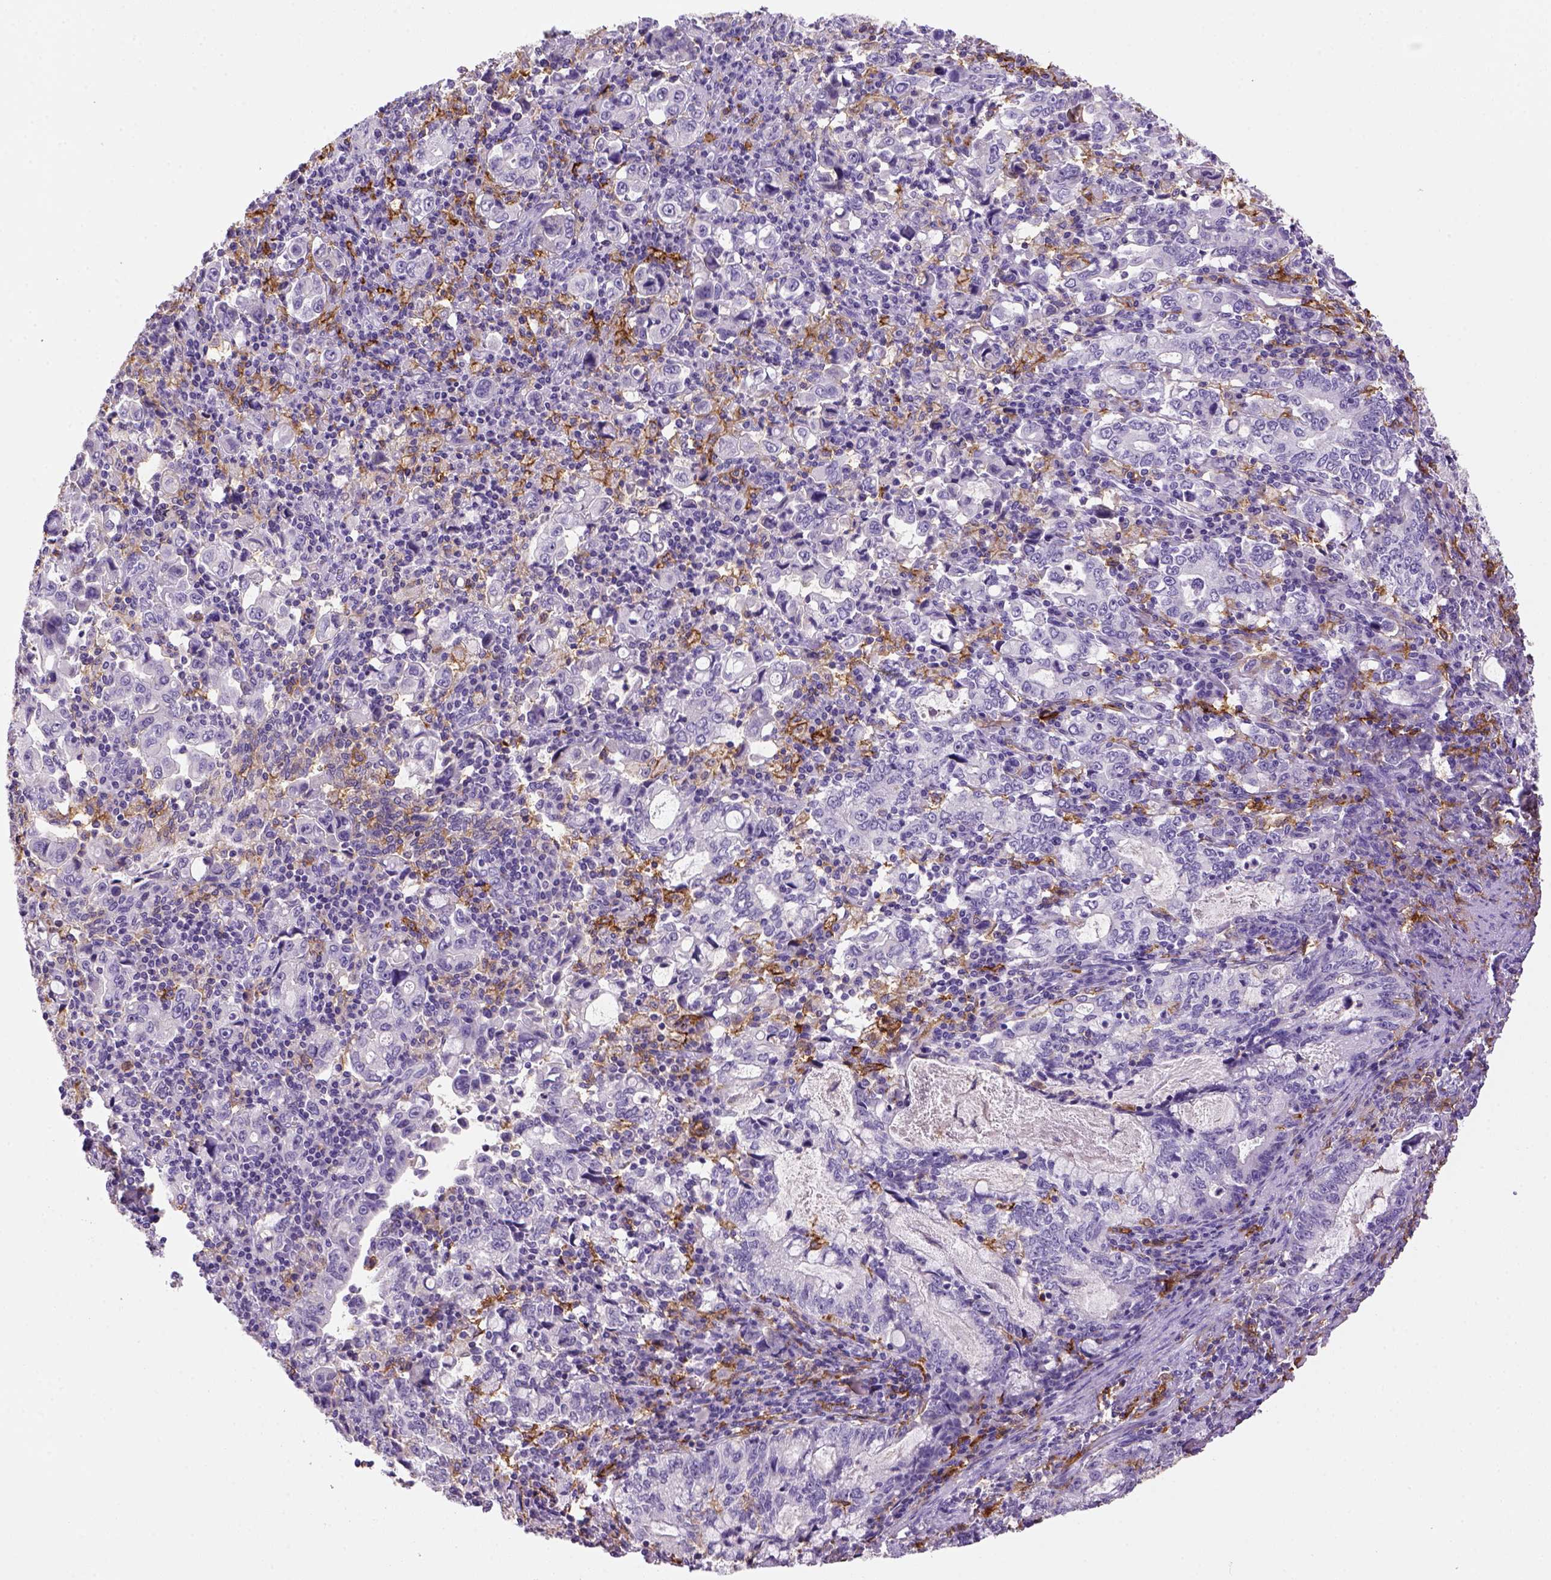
{"staining": {"intensity": "negative", "quantity": "none", "location": "none"}, "tissue": "stomach cancer", "cell_type": "Tumor cells", "image_type": "cancer", "snomed": [{"axis": "morphology", "description": "Adenocarcinoma, NOS"}, {"axis": "topography", "description": "Stomach, lower"}], "caption": "Immunohistochemistry image of neoplastic tissue: human stomach cancer stained with DAB demonstrates no significant protein staining in tumor cells.", "gene": "CD14", "patient": {"sex": "female", "age": 72}}